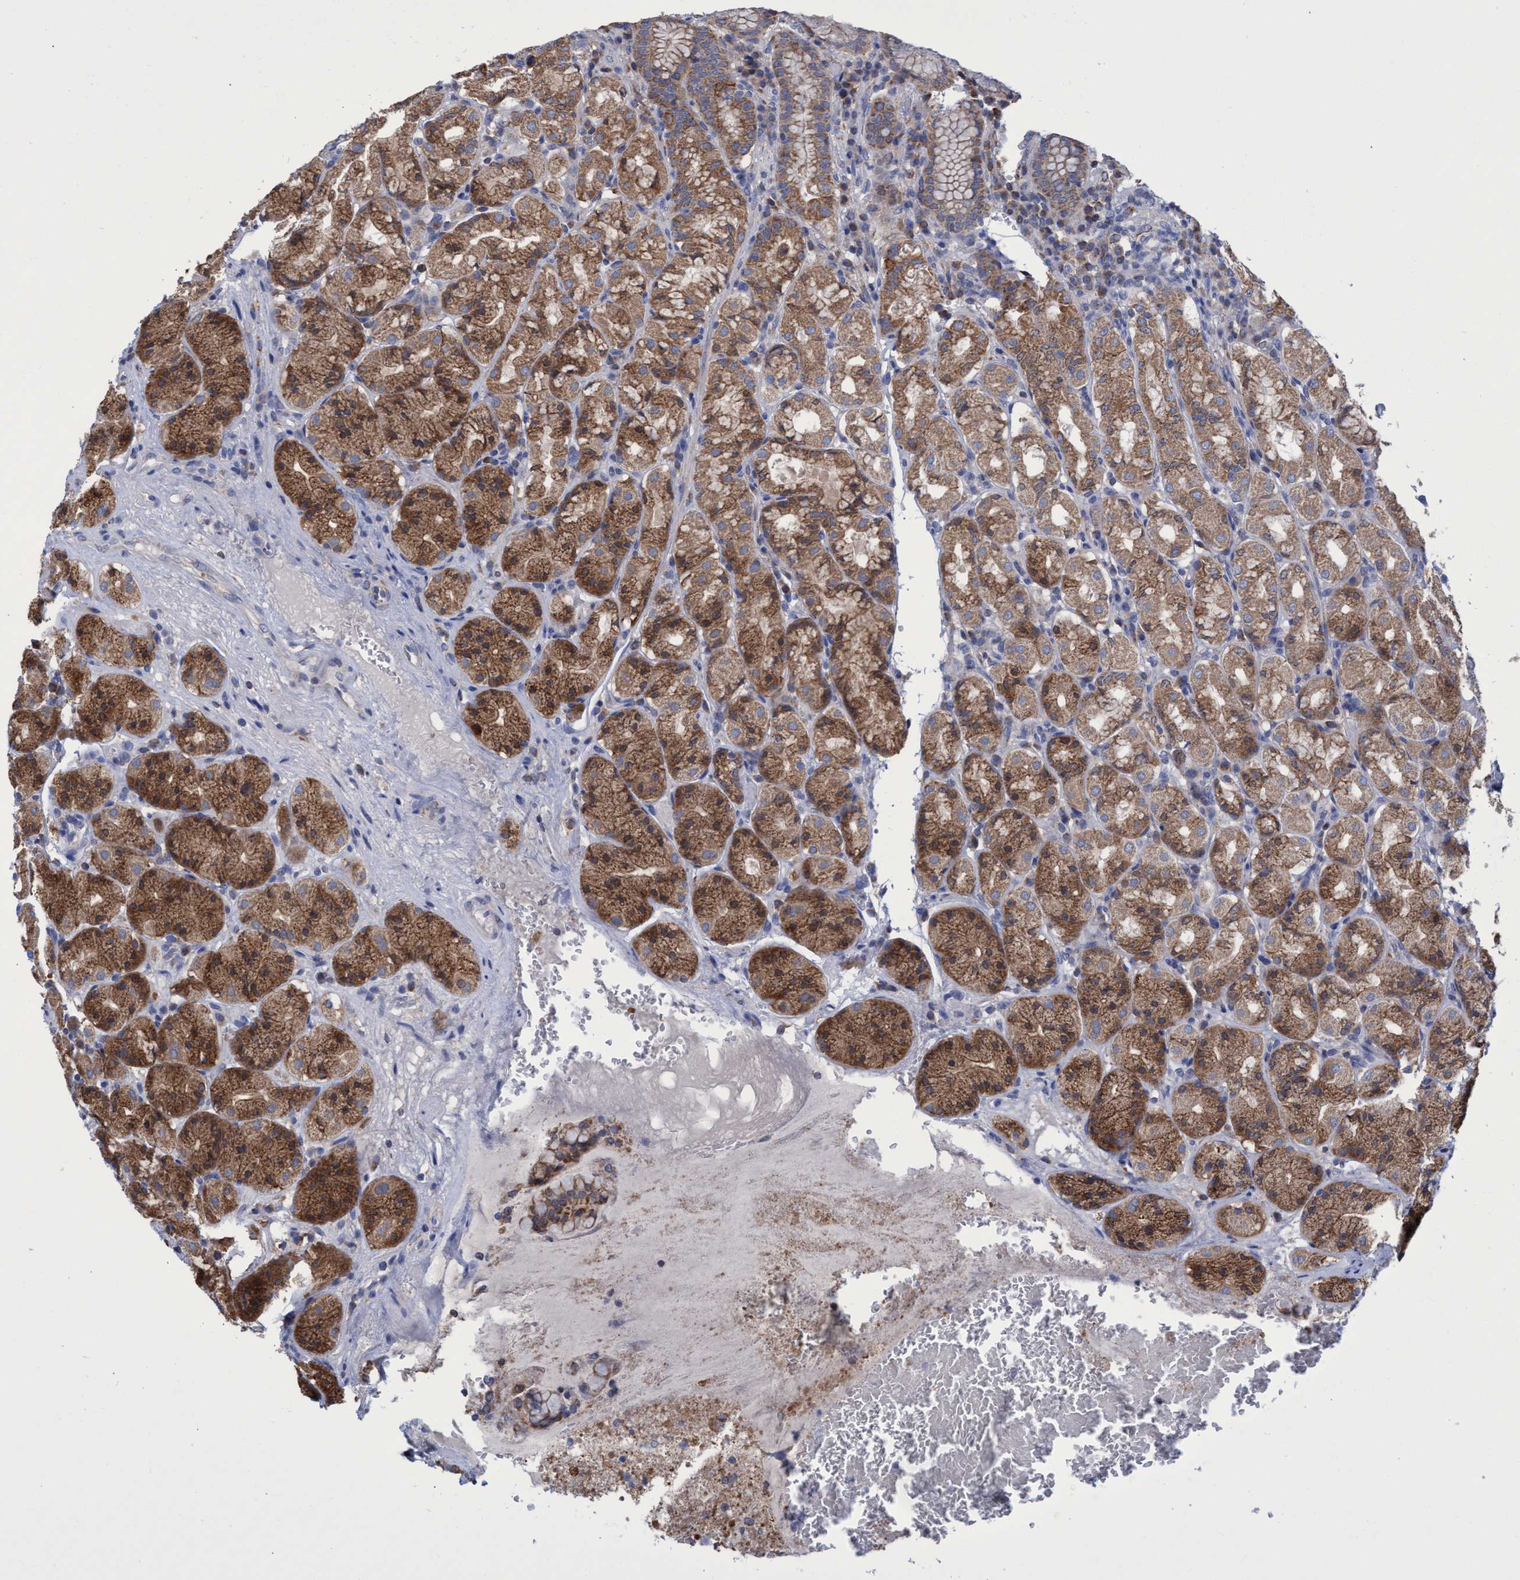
{"staining": {"intensity": "strong", "quantity": ">75%", "location": "cytoplasmic/membranous"}, "tissue": "stomach", "cell_type": "Glandular cells", "image_type": "normal", "snomed": [{"axis": "morphology", "description": "Normal tissue, NOS"}, {"axis": "topography", "description": "Stomach"}, {"axis": "topography", "description": "Stomach, lower"}], "caption": "About >75% of glandular cells in unremarkable stomach exhibit strong cytoplasmic/membranous protein positivity as visualized by brown immunohistochemical staining.", "gene": "CRYZ", "patient": {"sex": "female", "age": 56}}